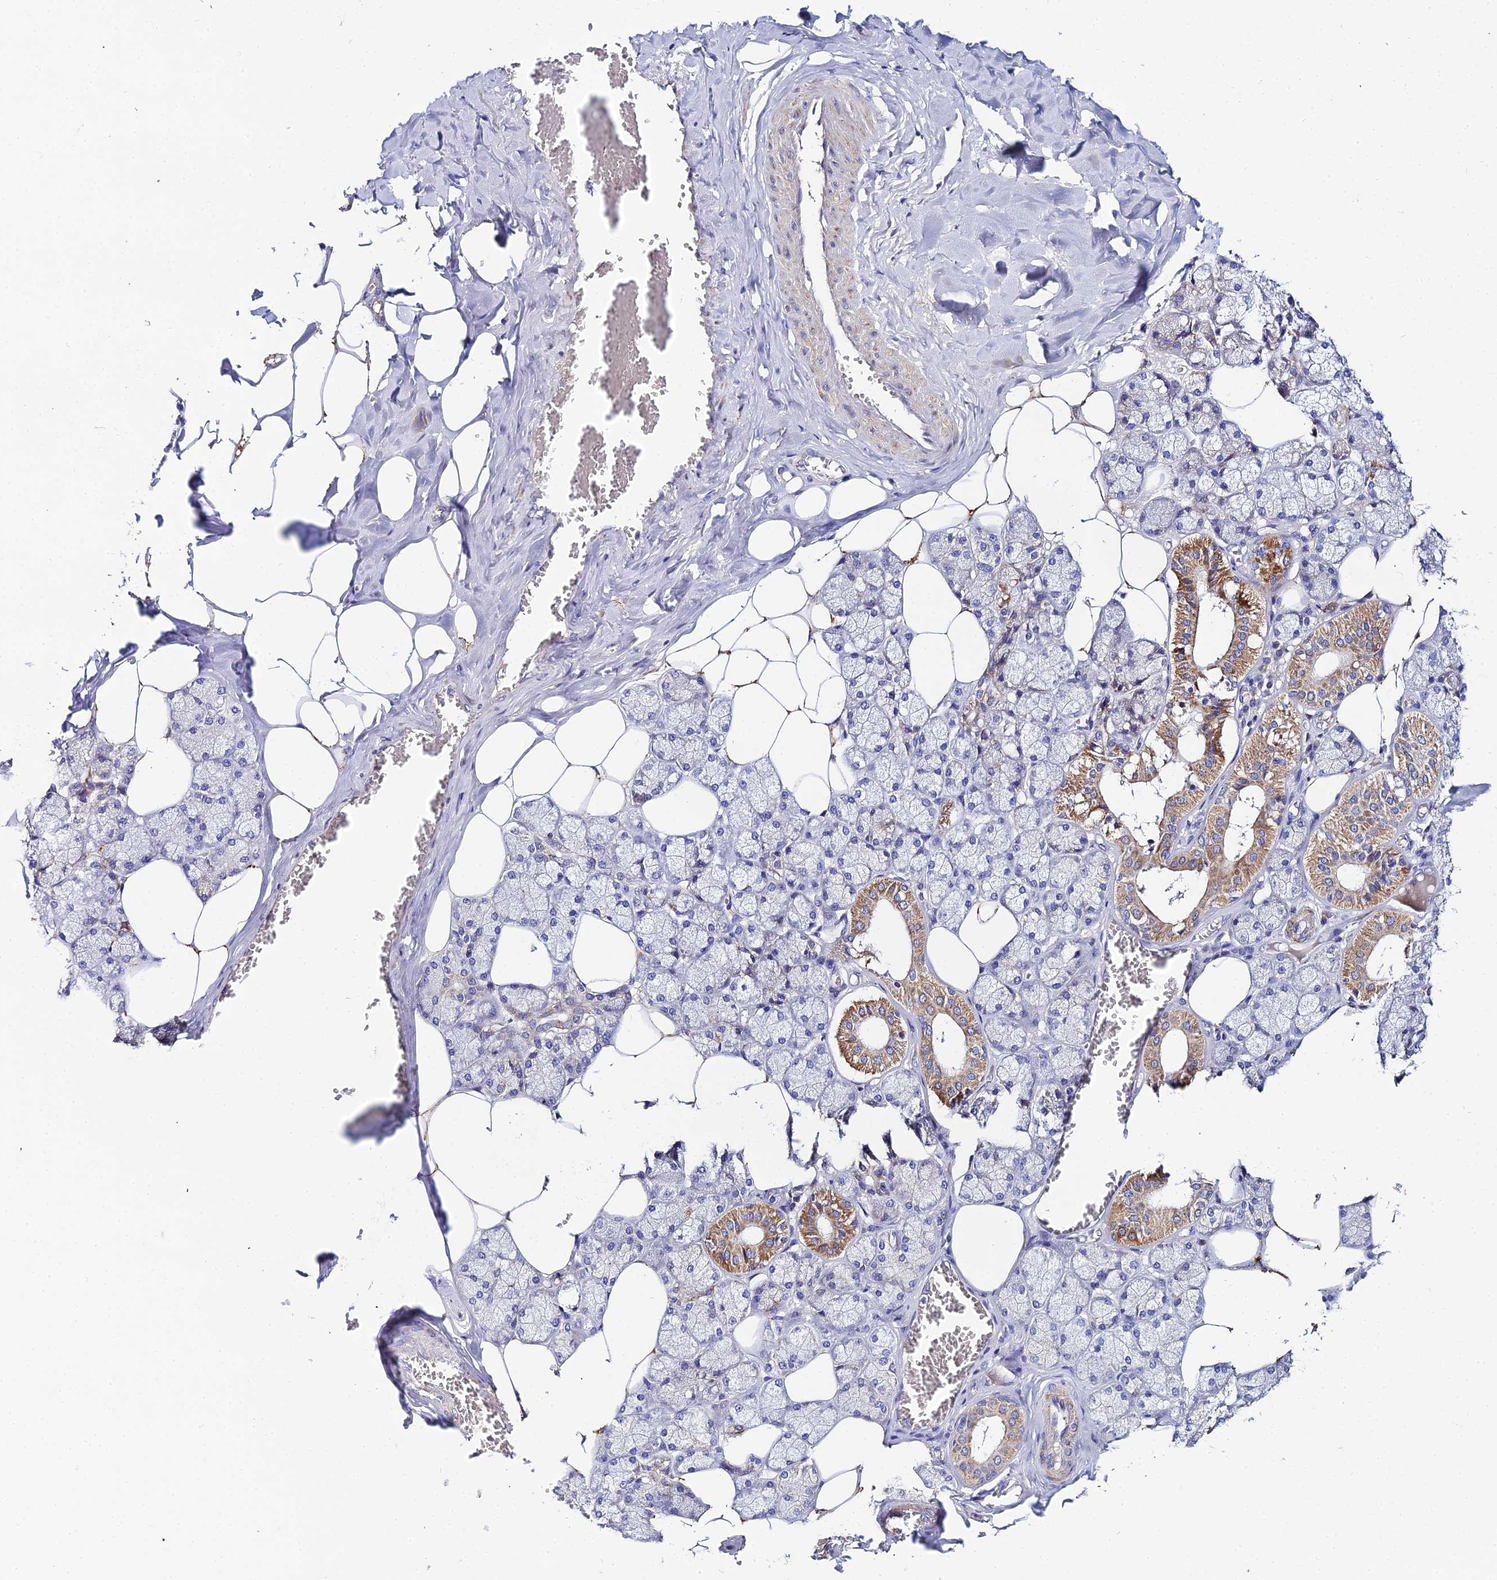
{"staining": {"intensity": "strong", "quantity": "<25%", "location": "cytoplasmic/membranous"}, "tissue": "salivary gland", "cell_type": "Glandular cells", "image_type": "normal", "snomed": [{"axis": "morphology", "description": "Normal tissue, NOS"}, {"axis": "topography", "description": "Salivary gland"}], "caption": "Human salivary gland stained with a brown dye reveals strong cytoplasmic/membranous positive staining in approximately <25% of glandular cells.", "gene": "ACOT1", "patient": {"sex": "male", "age": 62}}